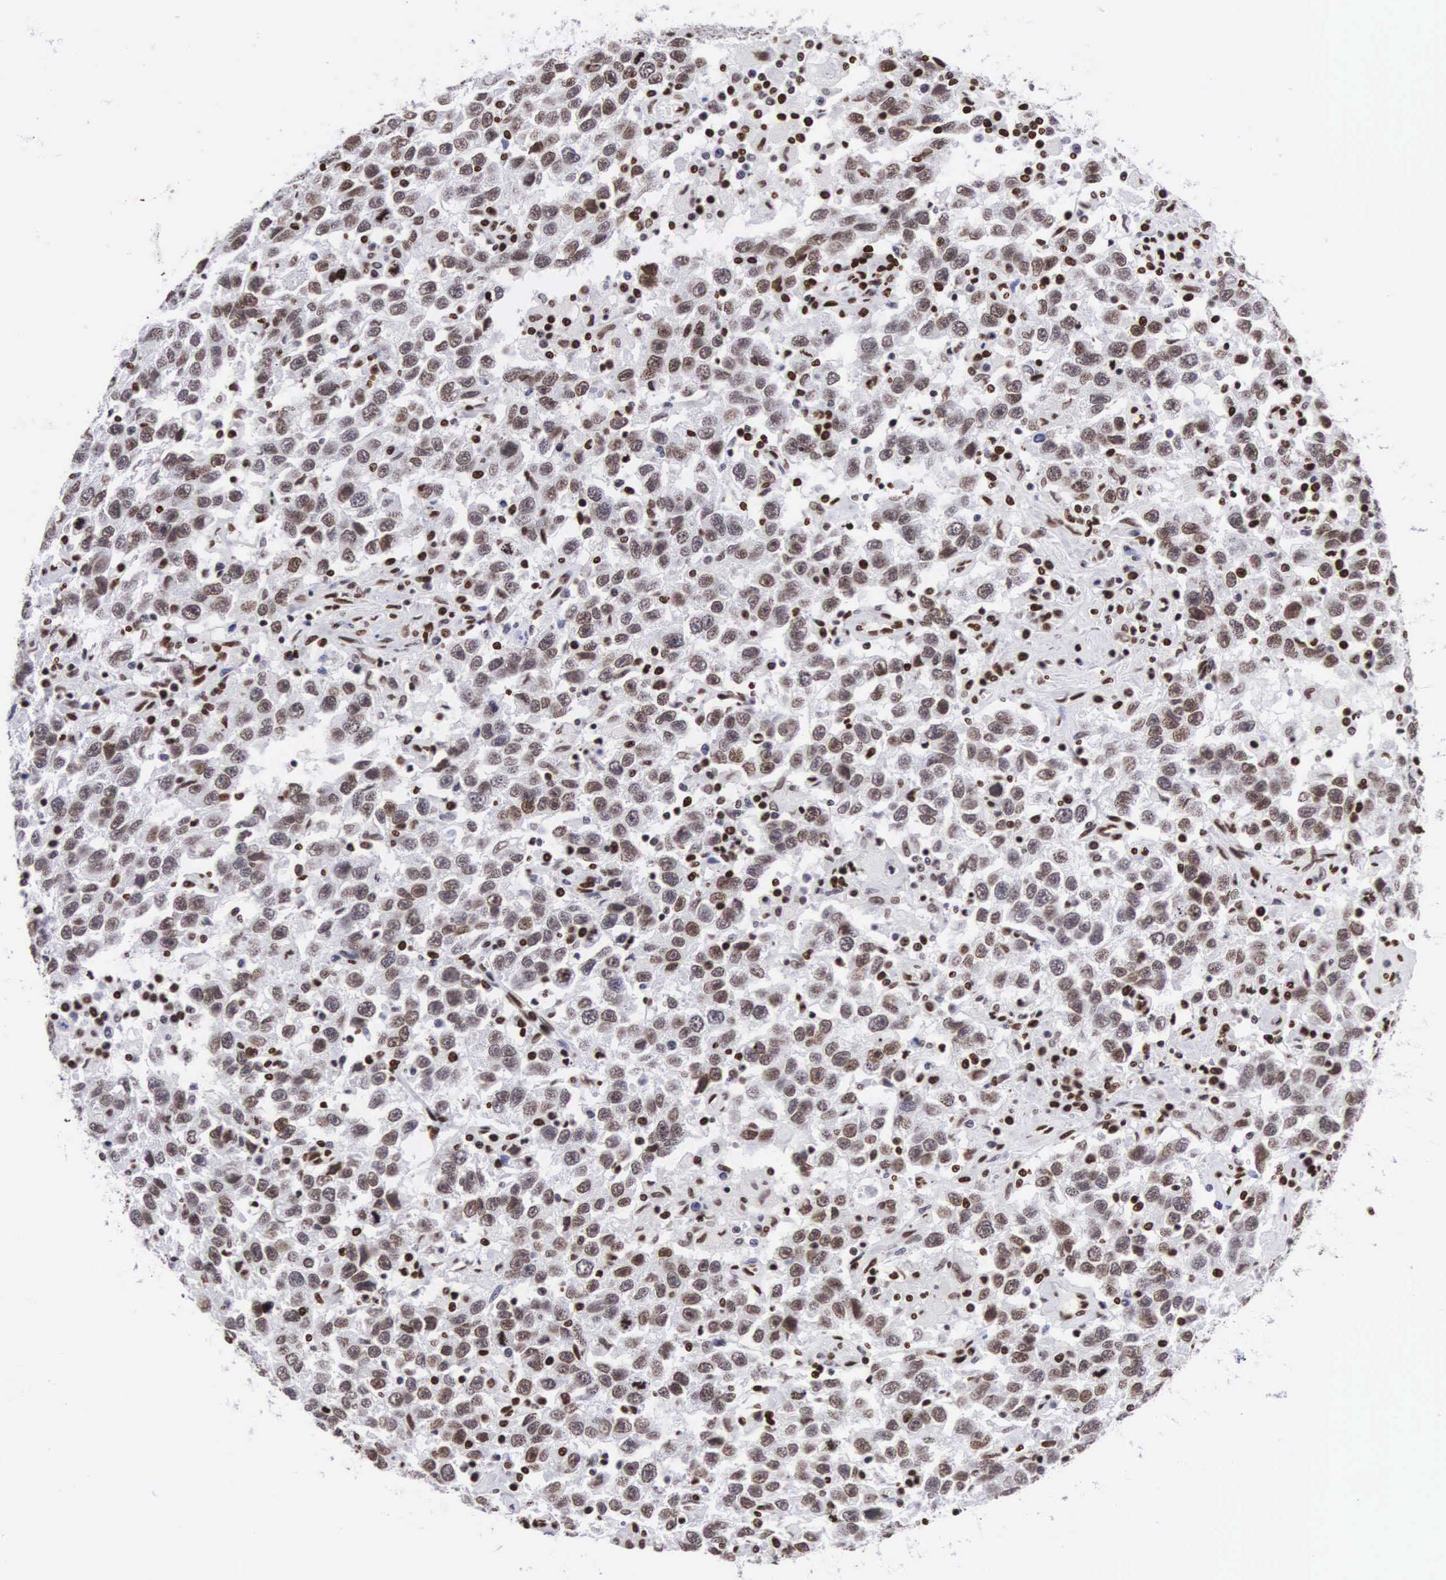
{"staining": {"intensity": "moderate", "quantity": ">75%", "location": "nuclear"}, "tissue": "testis cancer", "cell_type": "Tumor cells", "image_type": "cancer", "snomed": [{"axis": "morphology", "description": "Seminoma, NOS"}, {"axis": "topography", "description": "Testis"}], "caption": "About >75% of tumor cells in testis seminoma reveal moderate nuclear protein staining as visualized by brown immunohistochemical staining.", "gene": "MECP2", "patient": {"sex": "male", "age": 41}}